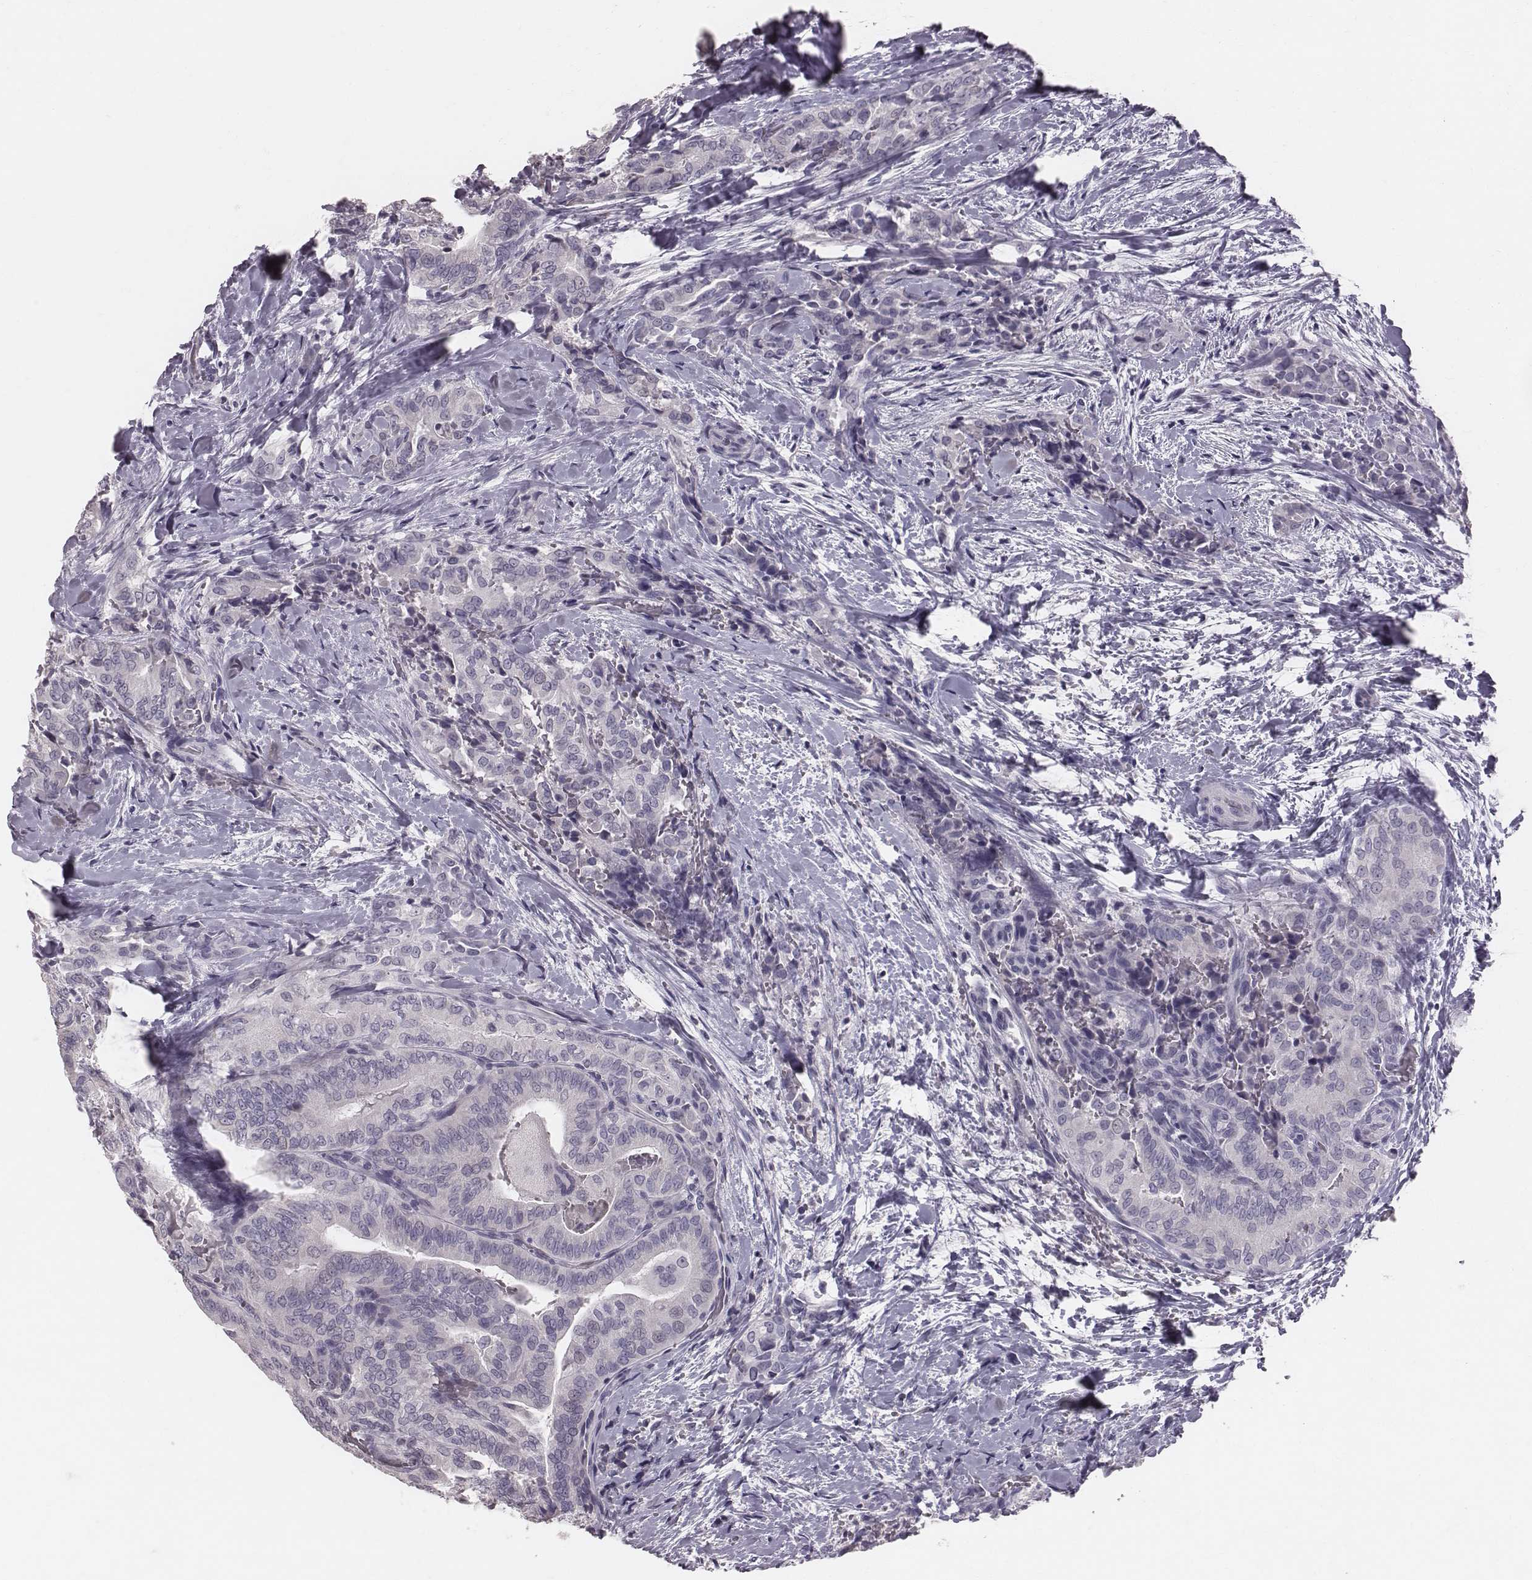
{"staining": {"intensity": "negative", "quantity": "none", "location": "none"}, "tissue": "thyroid cancer", "cell_type": "Tumor cells", "image_type": "cancer", "snomed": [{"axis": "morphology", "description": "Papillary adenocarcinoma, NOS"}, {"axis": "topography", "description": "Thyroid gland"}], "caption": "A histopathology image of human thyroid papillary adenocarcinoma is negative for staining in tumor cells.", "gene": "CFTR", "patient": {"sex": "male", "age": 61}}